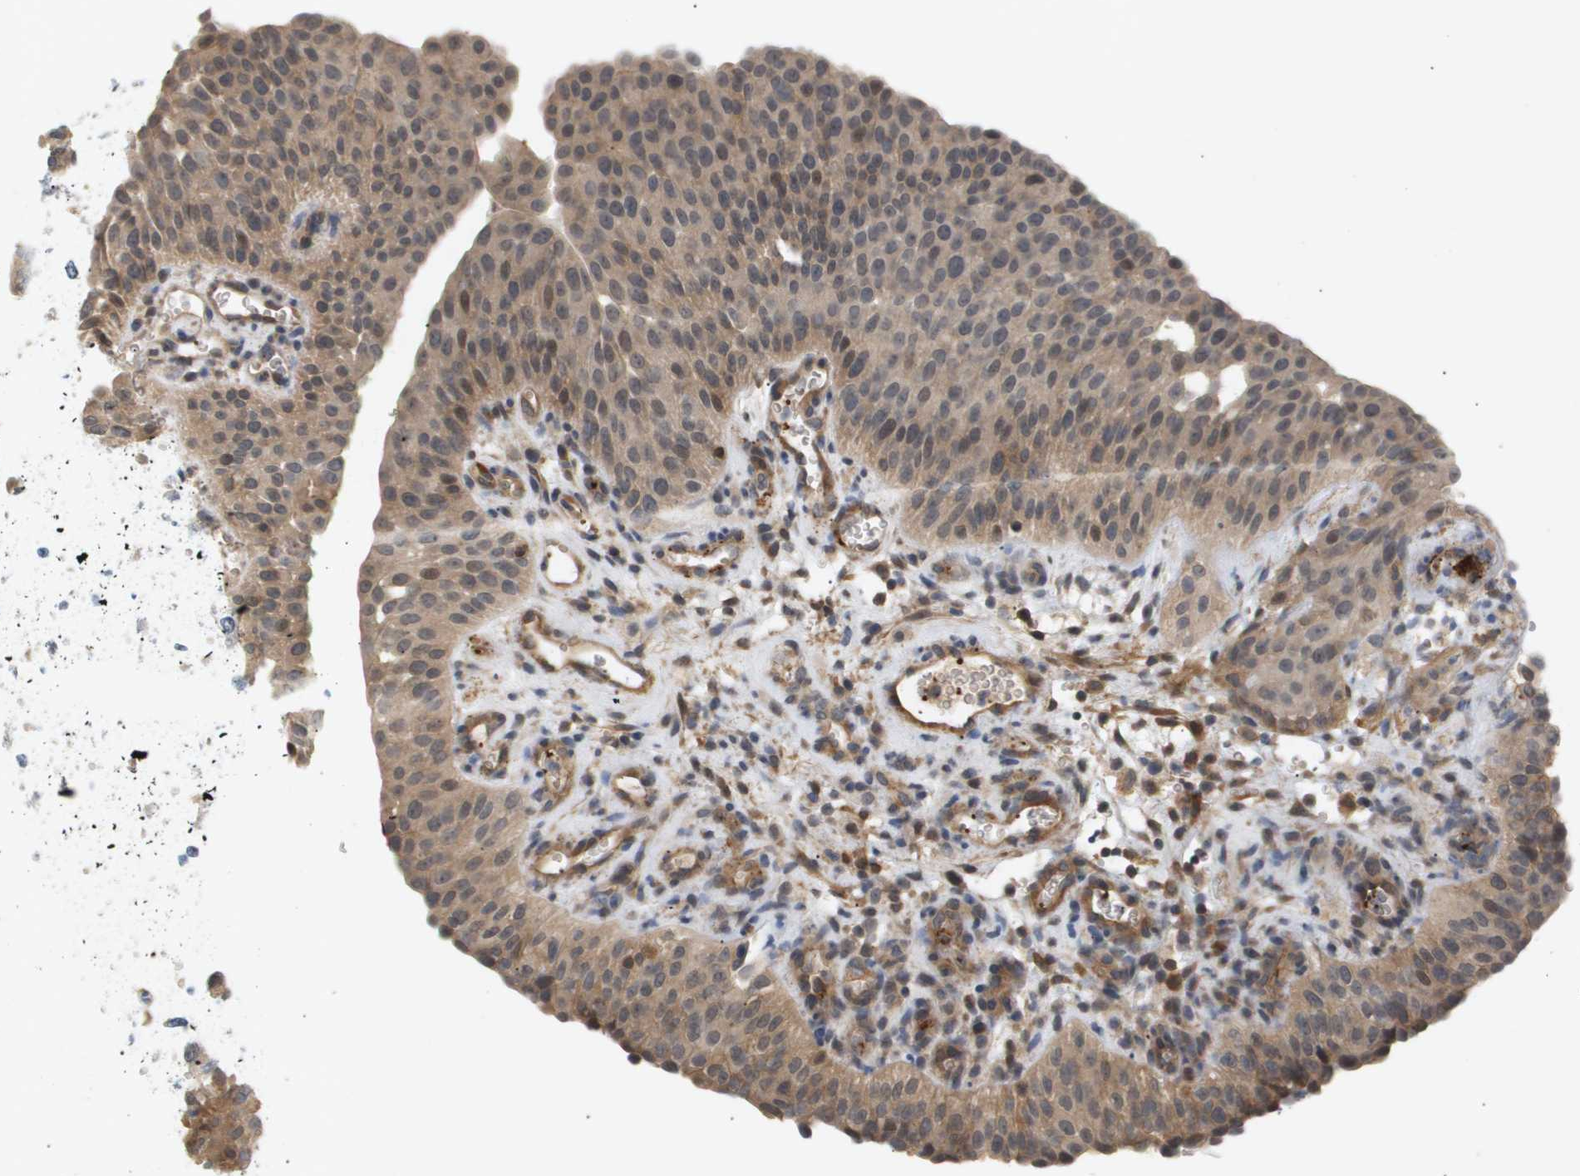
{"staining": {"intensity": "weak", "quantity": "25%-75%", "location": "cytoplasmic/membranous"}, "tissue": "urothelial cancer", "cell_type": "Tumor cells", "image_type": "cancer", "snomed": [{"axis": "morphology", "description": "Urothelial carcinoma, Low grade"}, {"axis": "morphology", "description": "Urothelial carcinoma, High grade"}, {"axis": "topography", "description": "Urinary bladder"}], "caption": "Urothelial carcinoma (low-grade) was stained to show a protein in brown. There is low levels of weak cytoplasmic/membranous positivity in approximately 25%-75% of tumor cells.", "gene": "CORO2B", "patient": {"sex": "male", "age": 35}}